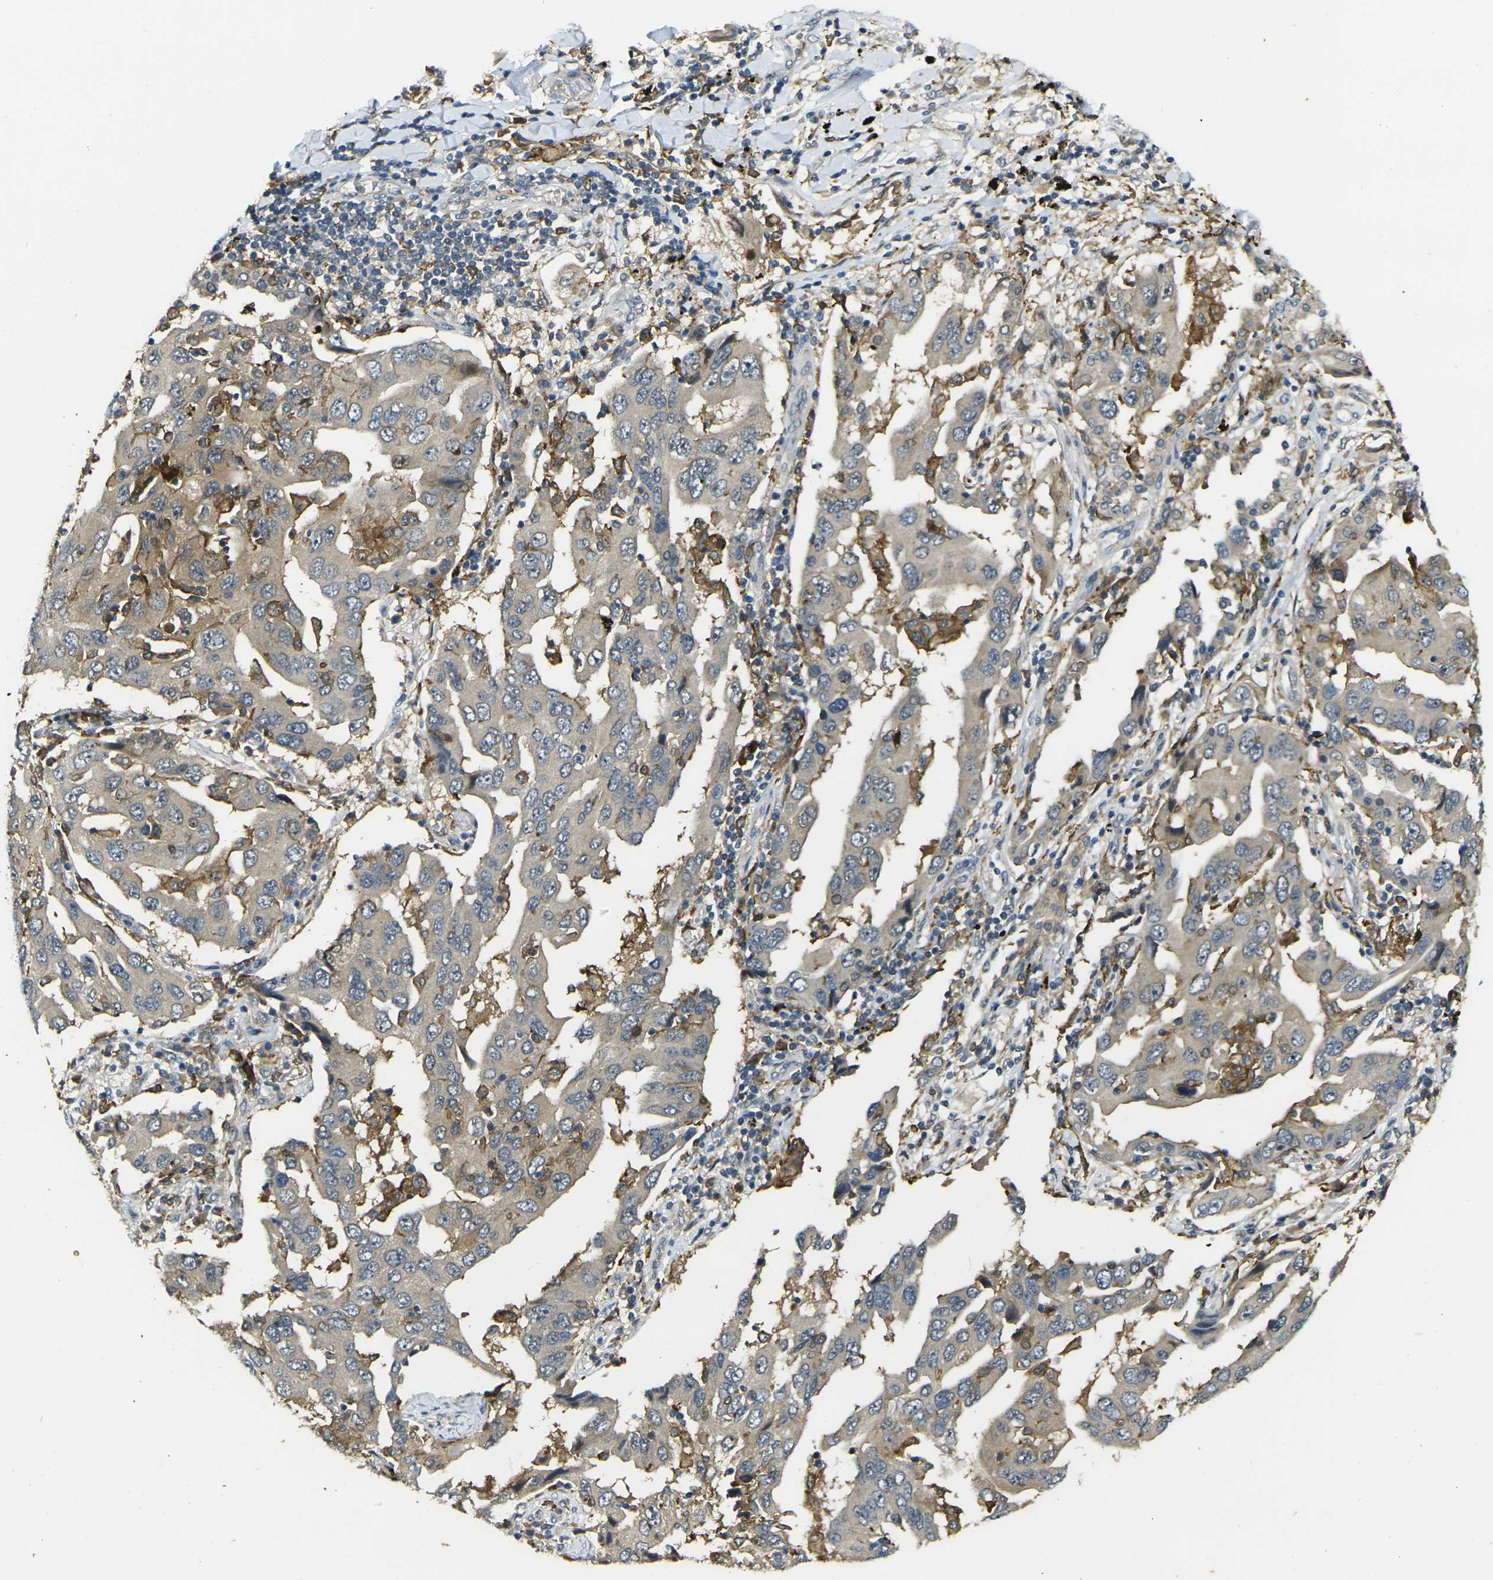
{"staining": {"intensity": "weak", "quantity": ">75%", "location": "cytoplasmic/membranous"}, "tissue": "lung cancer", "cell_type": "Tumor cells", "image_type": "cancer", "snomed": [{"axis": "morphology", "description": "Adenocarcinoma, NOS"}, {"axis": "topography", "description": "Lung"}], "caption": "Lung cancer (adenocarcinoma) stained with DAB immunohistochemistry (IHC) exhibits low levels of weak cytoplasmic/membranous staining in approximately >75% of tumor cells.", "gene": "PIGL", "patient": {"sex": "female", "age": 65}}